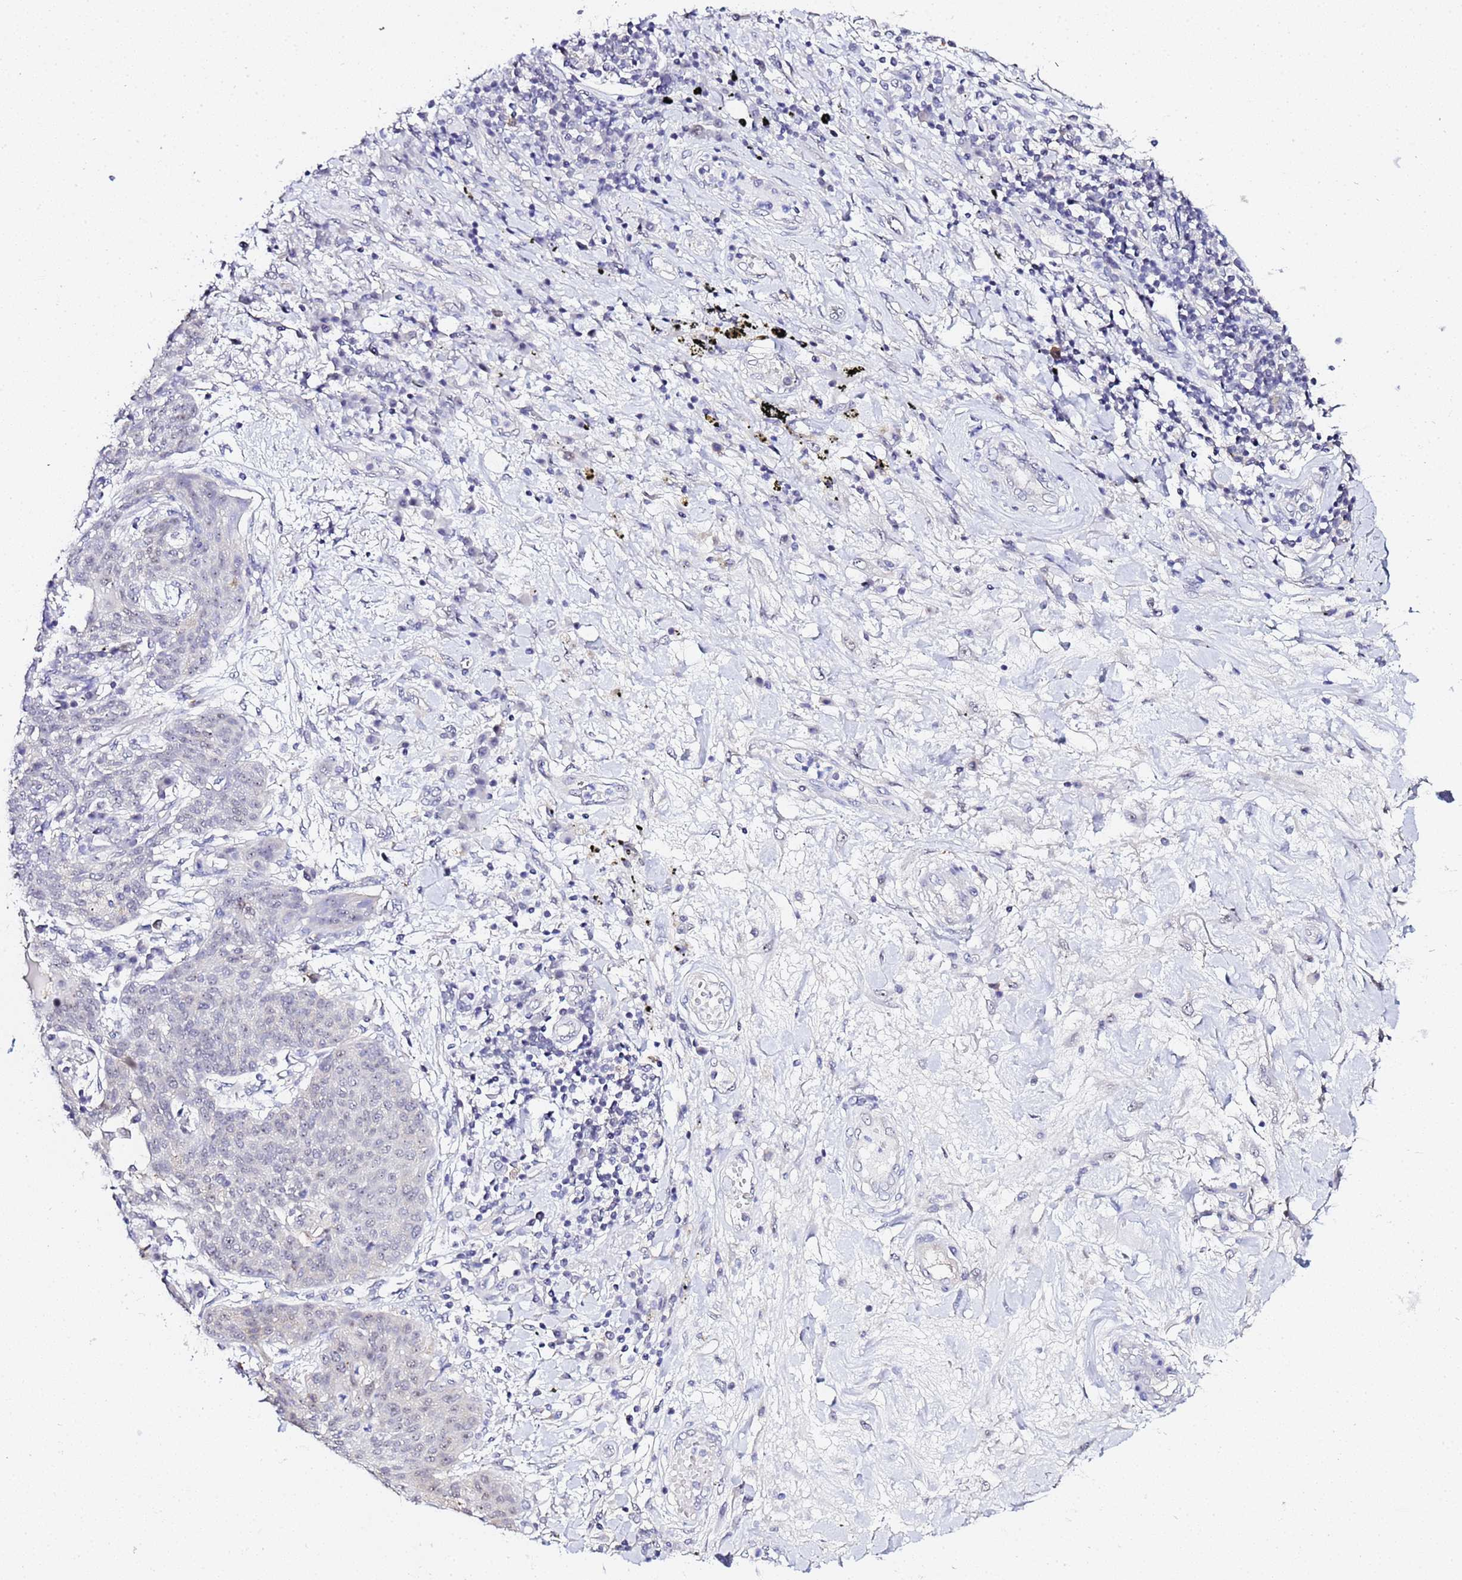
{"staining": {"intensity": "negative", "quantity": "none", "location": "none"}, "tissue": "lung cancer", "cell_type": "Tumor cells", "image_type": "cancer", "snomed": [{"axis": "morphology", "description": "Squamous cell carcinoma, NOS"}, {"axis": "topography", "description": "Lung"}], "caption": "Image shows no significant protein positivity in tumor cells of squamous cell carcinoma (lung).", "gene": "ACTL6B", "patient": {"sex": "female", "age": 70}}